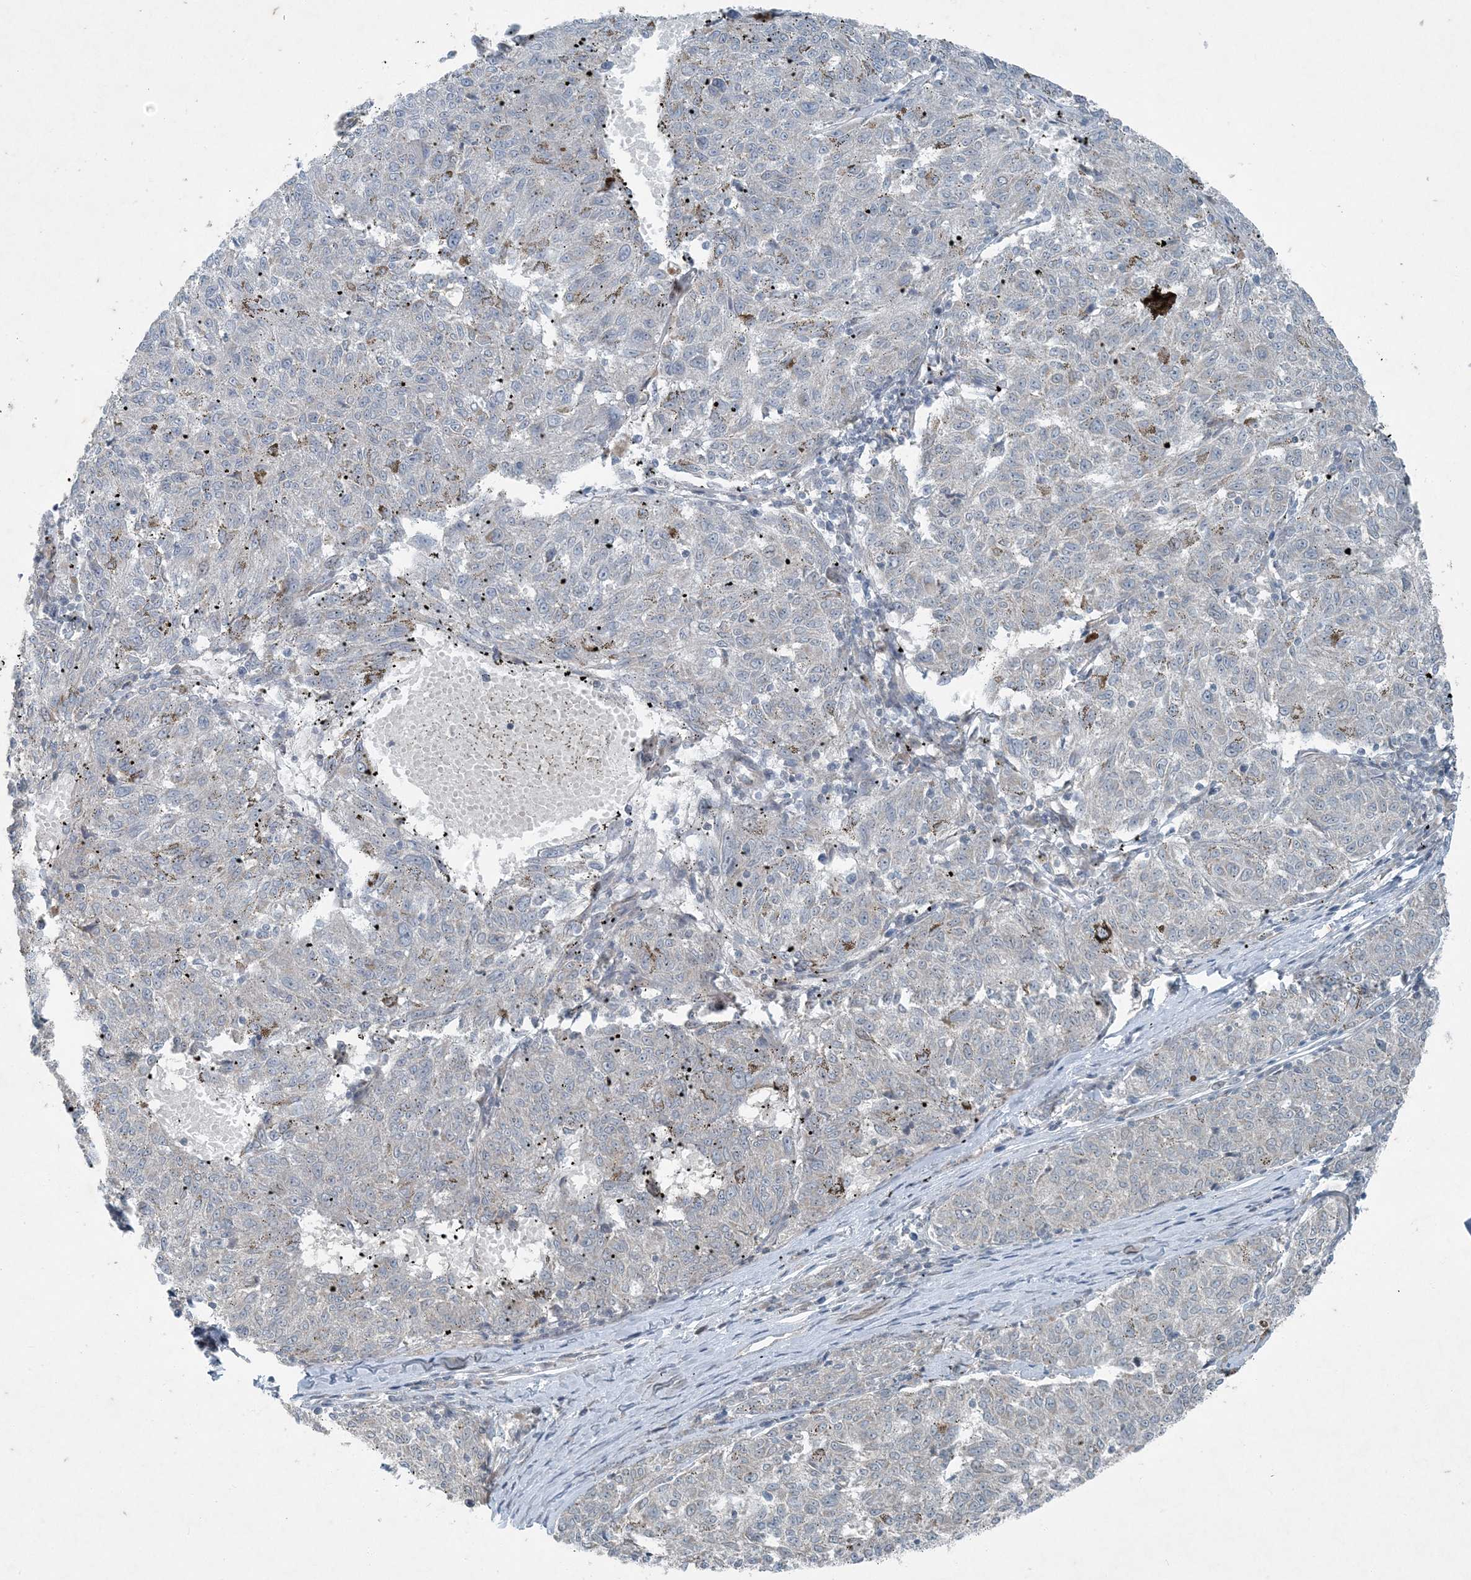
{"staining": {"intensity": "negative", "quantity": "none", "location": "none"}, "tissue": "melanoma", "cell_type": "Tumor cells", "image_type": "cancer", "snomed": [{"axis": "morphology", "description": "Malignant melanoma, NOS"}, {"axis": "topography", "description": "Skin"}], "caption": "Tumor cells are negative for brown protein staining in malignant melanoma.", "gene": "PC", "patient": {"sex": "female", "age": 72}}